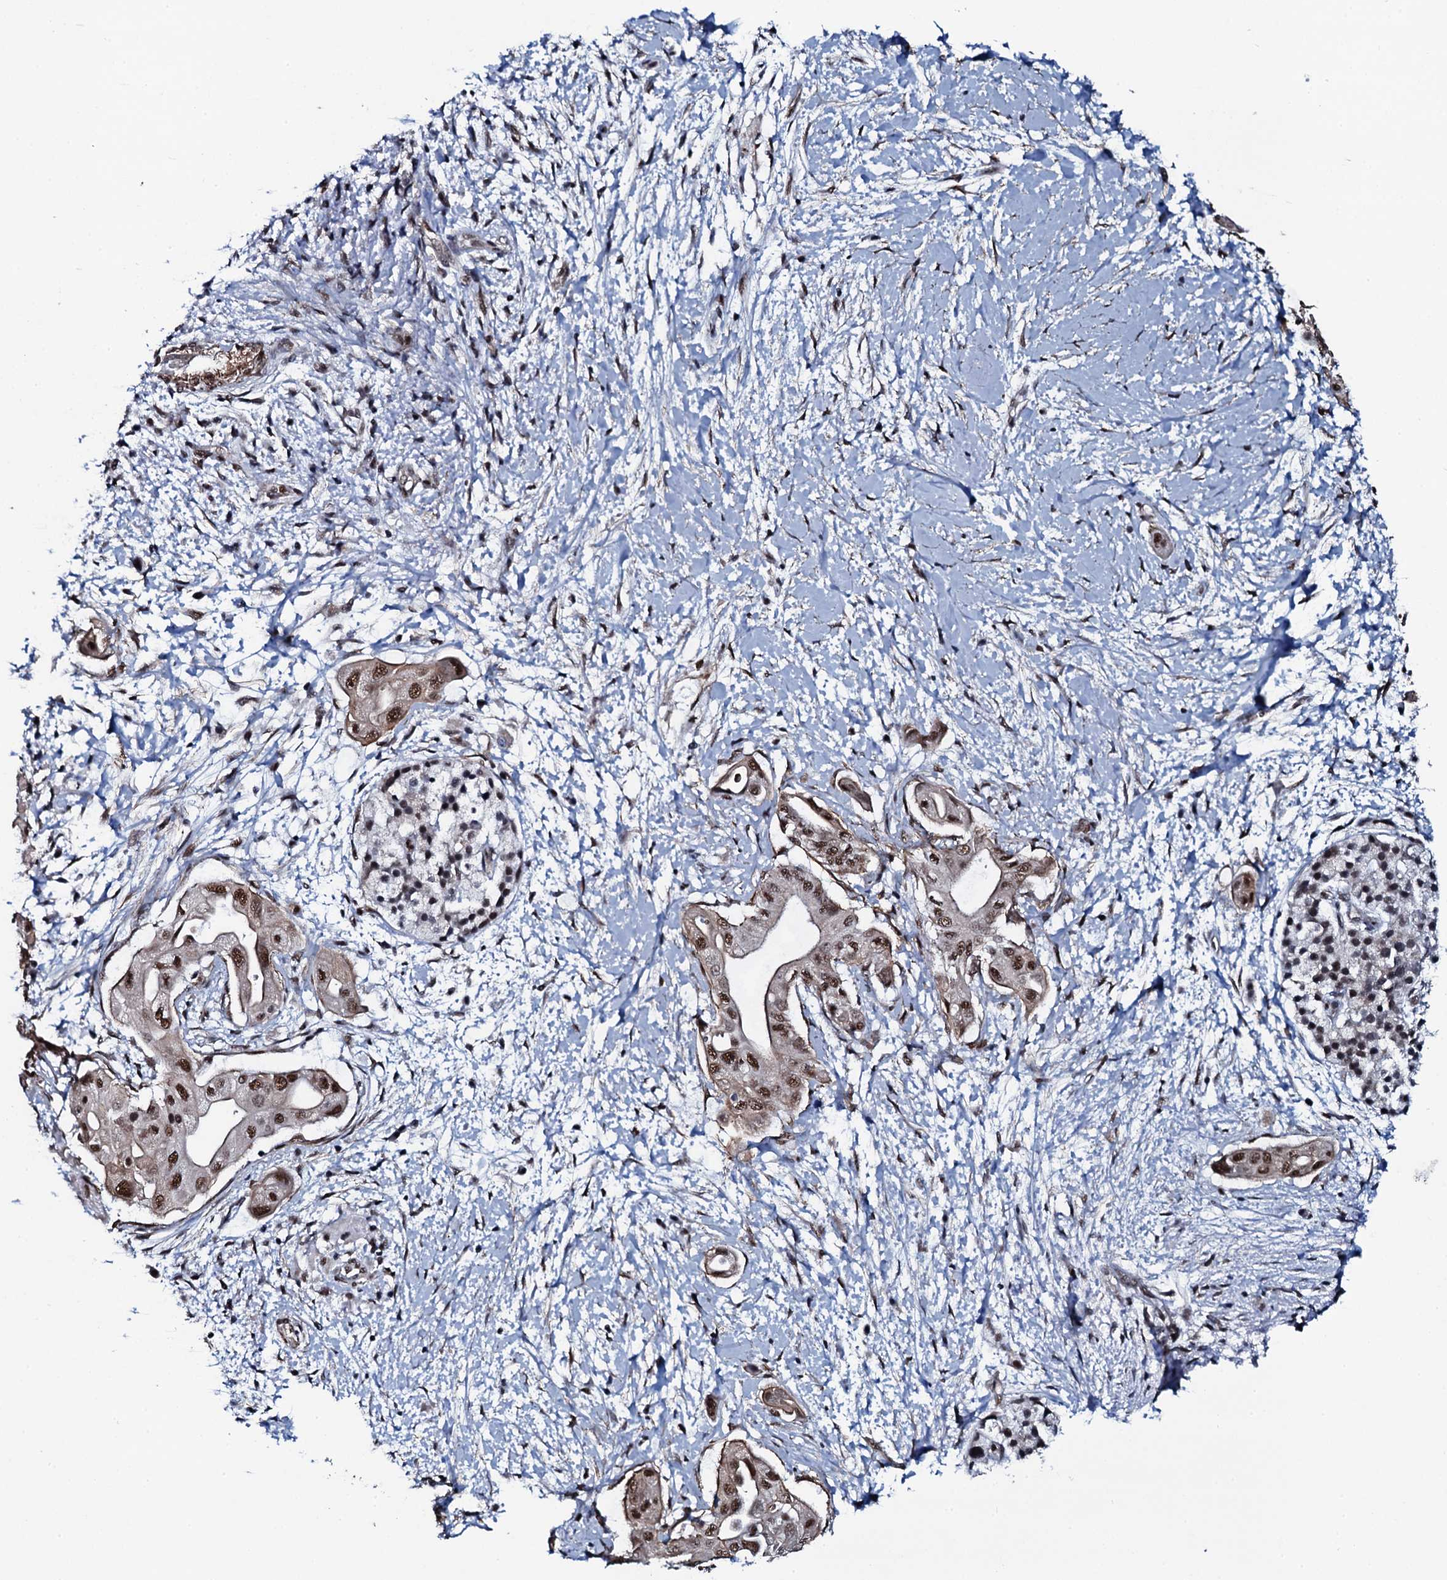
{"staining": {"intensity": "moderate", "quantity": ">75%", "location": "nuclear"}, "tissue": "pancreatic cancer", "cell_type": "Tumor cells", "image_type": "cancer", "snomed": [{"axis": "morphology", "description": "Adenocarcinoma, NOS"}, {"axis": "topography", "description": "Pancreas"}], "caption": "IHC histopathology image of pancreatic cancer stained for a protein (brown), which shows medium levels of moderate nuclear positivity in about >75% of tumor cells.", "gene": "CWC15", "patient": {"sex": "male", "age": 68}}